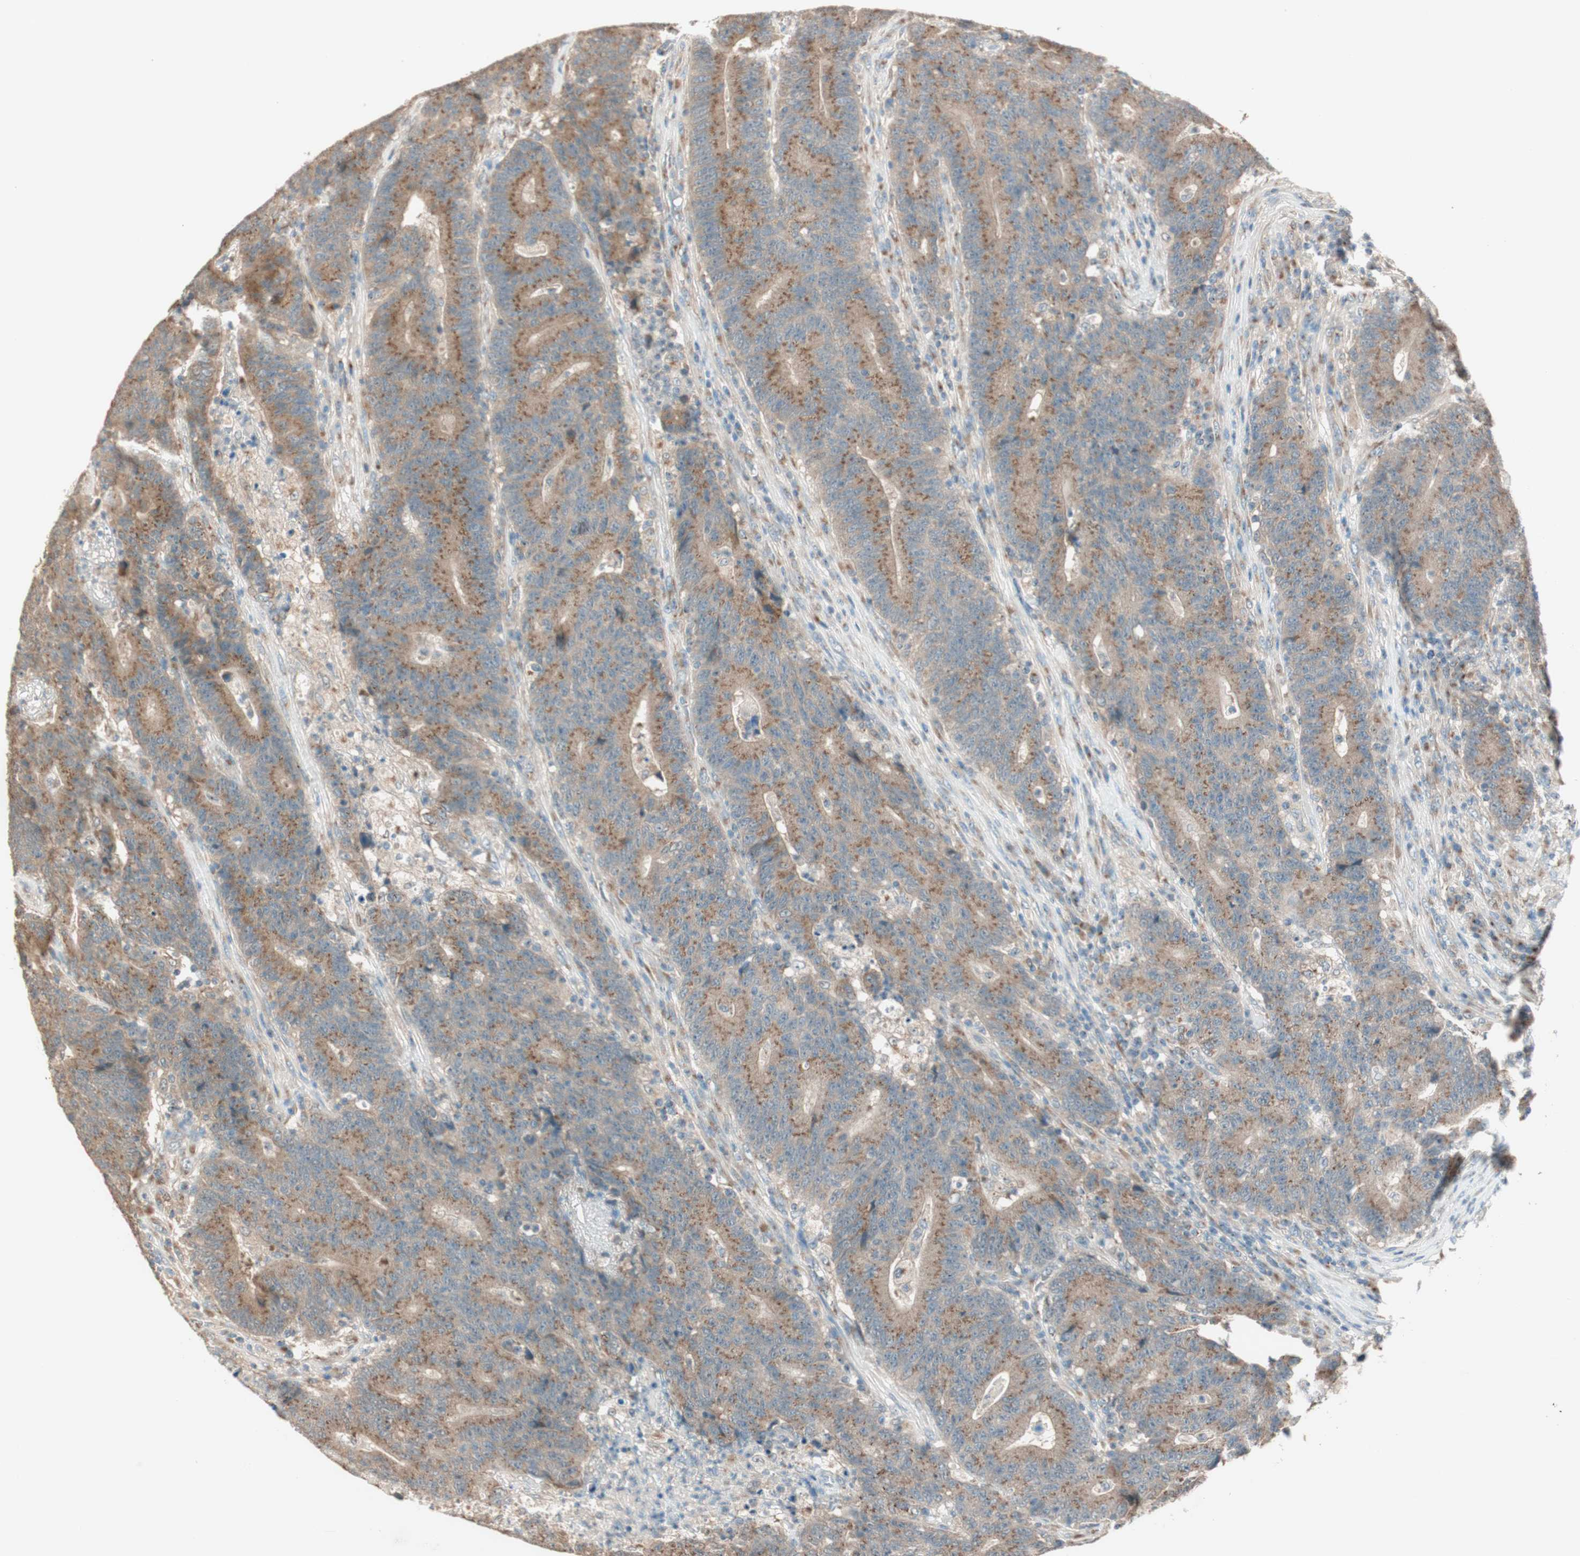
{"staining": {"intensity": "moderate", "quantity": ">75%", "location": "cytoplasmic/membranous"}, "tissue": "colorectal cancer", "cell_type": "Tumor cells", "image_type": "cancer", "snomed": [{"axis": "morphology", "description": "Normal tissue, NOS"}, {"axis": "morphology", "description": "Adenocarcinoma, NOS"}, {"axis": "topography", "description": "Colon"}], "caption": "Moderate cytoplasmic/membranous expression is appreciated in approximately >75% of tumor cells in colorectal adenocarcinoma.", "gene": "SEC16A", "patient": {"sex": "female", "age": 75}}